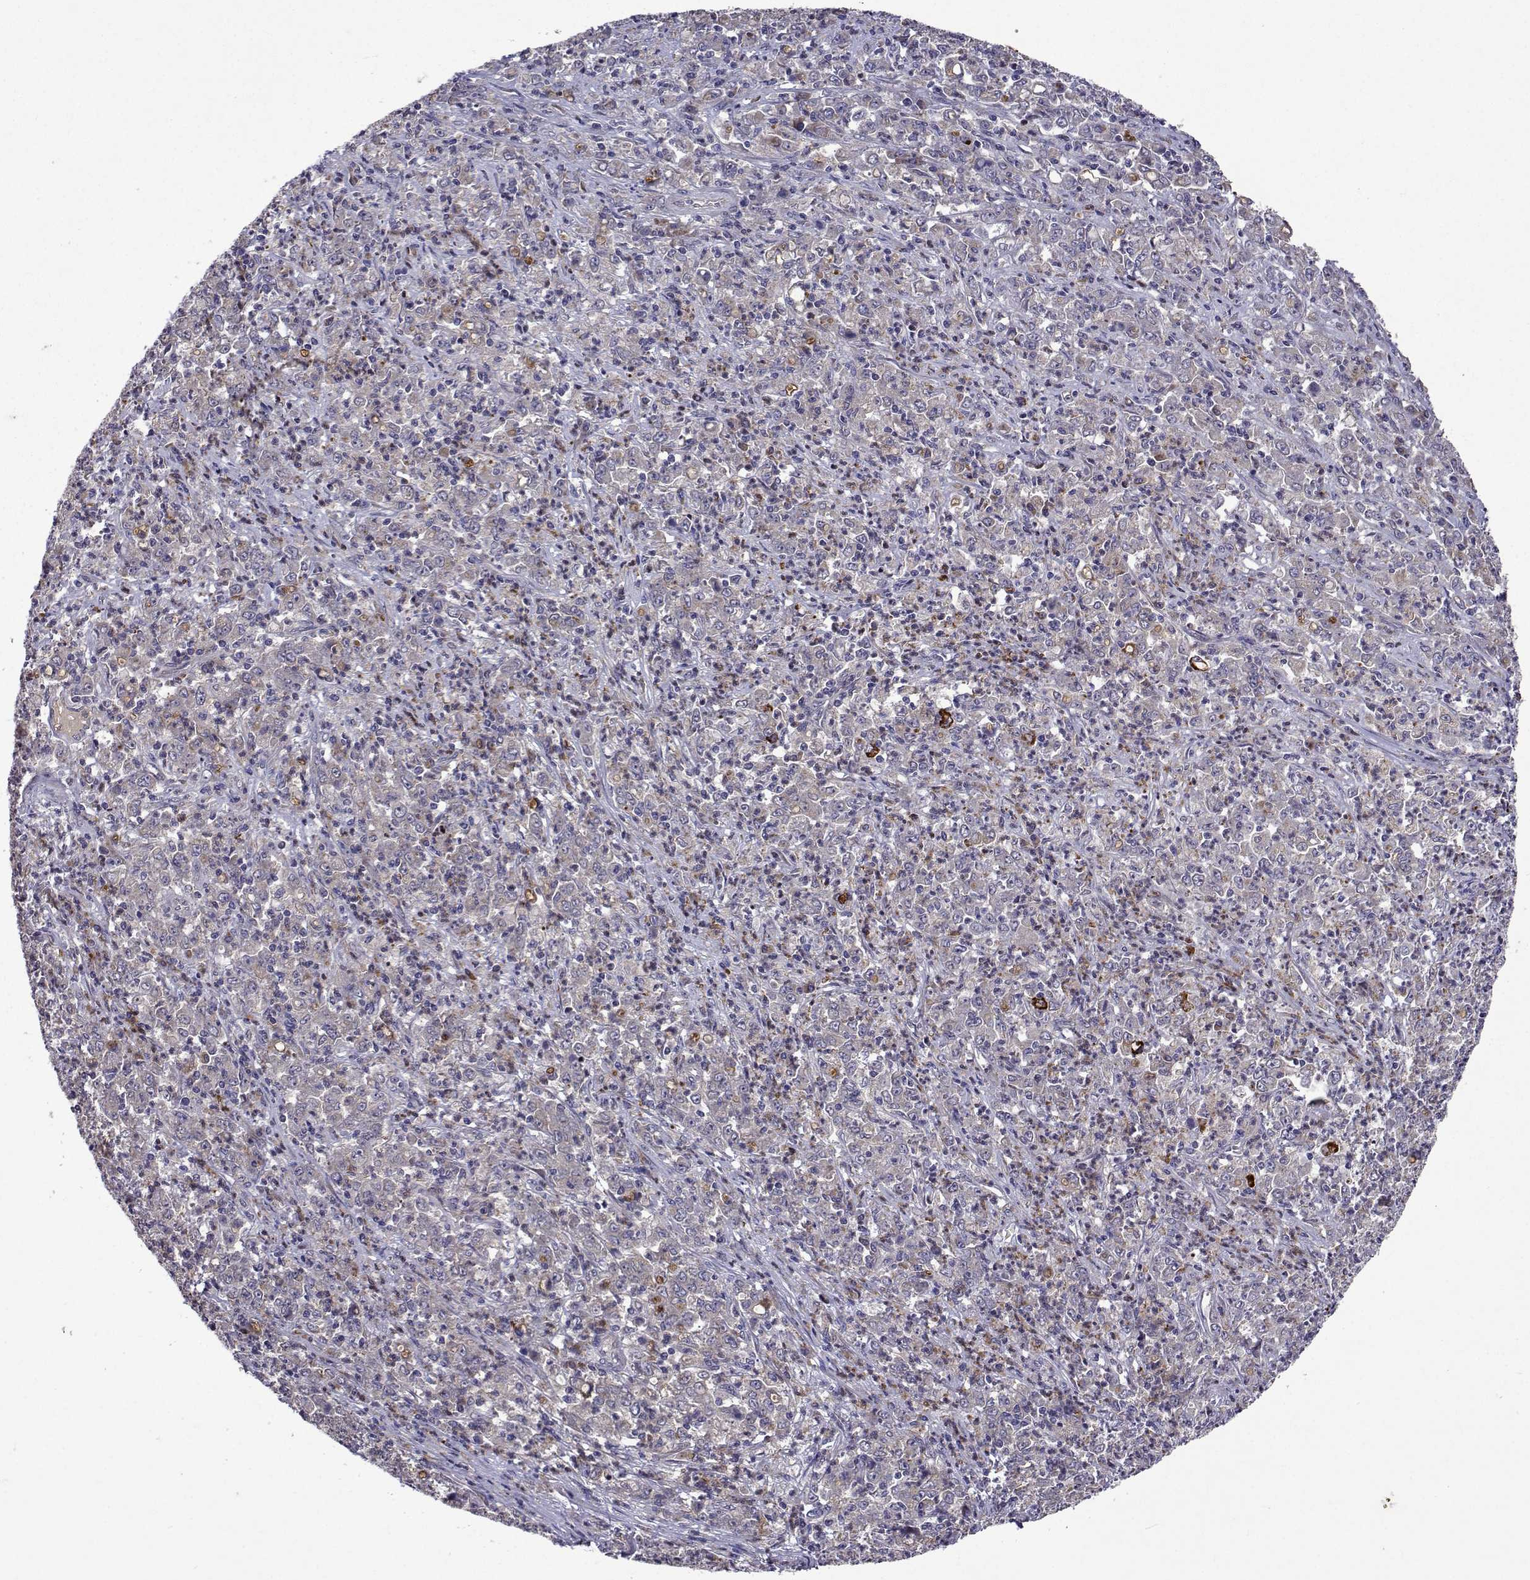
{"staining": {"intensity": "negative", "quantity": "none", "location": "none"}, "tissue": "stomach cancer", "cell_type": "Tumor cells", "image_type": "cancer", "snomed": [{"axis": "morphology", "description": "Adenocarcinoma, NOS"}, {"axis": "topography", "description": "Stomach, lower"}], "caption": "Protein analysis of stomach cancer (adenocarcinoma) shows no significant expression in tumor cells.", "gene": "TARBP2", "patient": {"sex": "female", "age": 71}}